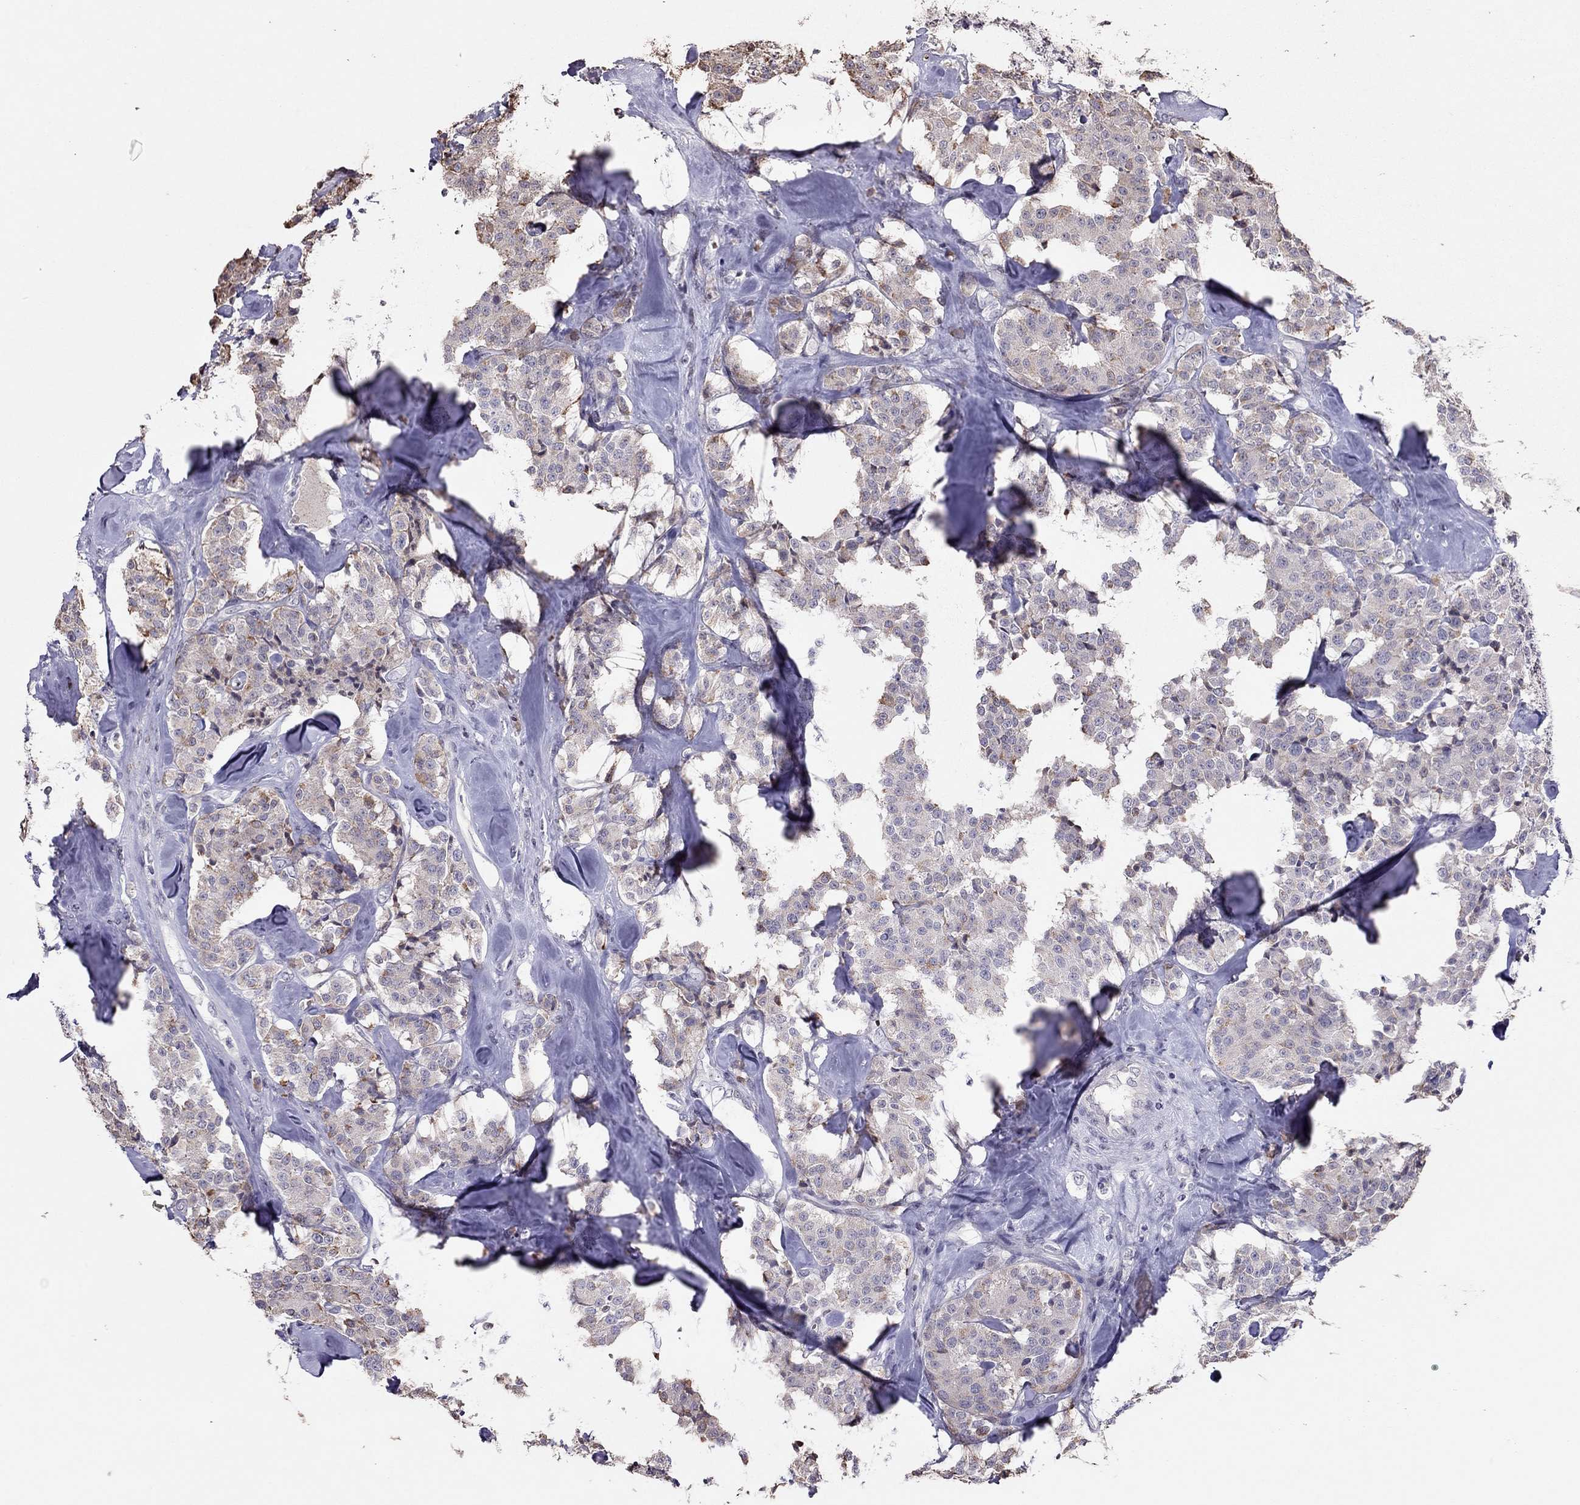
{"staining": {"intensity": "weak", "quantity": "<25%", "location": "cytoplasmic/membranous"}, "tissue": "carcinoid", "cell_type": "Tumor cells", "image_type": "cancer", "snomed": [{"axis": "morphology", "description": "Carcinoid, malignant, NOS"}, {"axis": "topography", "description": "Pancreas"}], "caption": "Carcinoid stained for a protein using immunohistochemistry exhibits no positivity tumor cells.", "gene": "TSHB", "patient": {"sex": "male", "age": 41}}